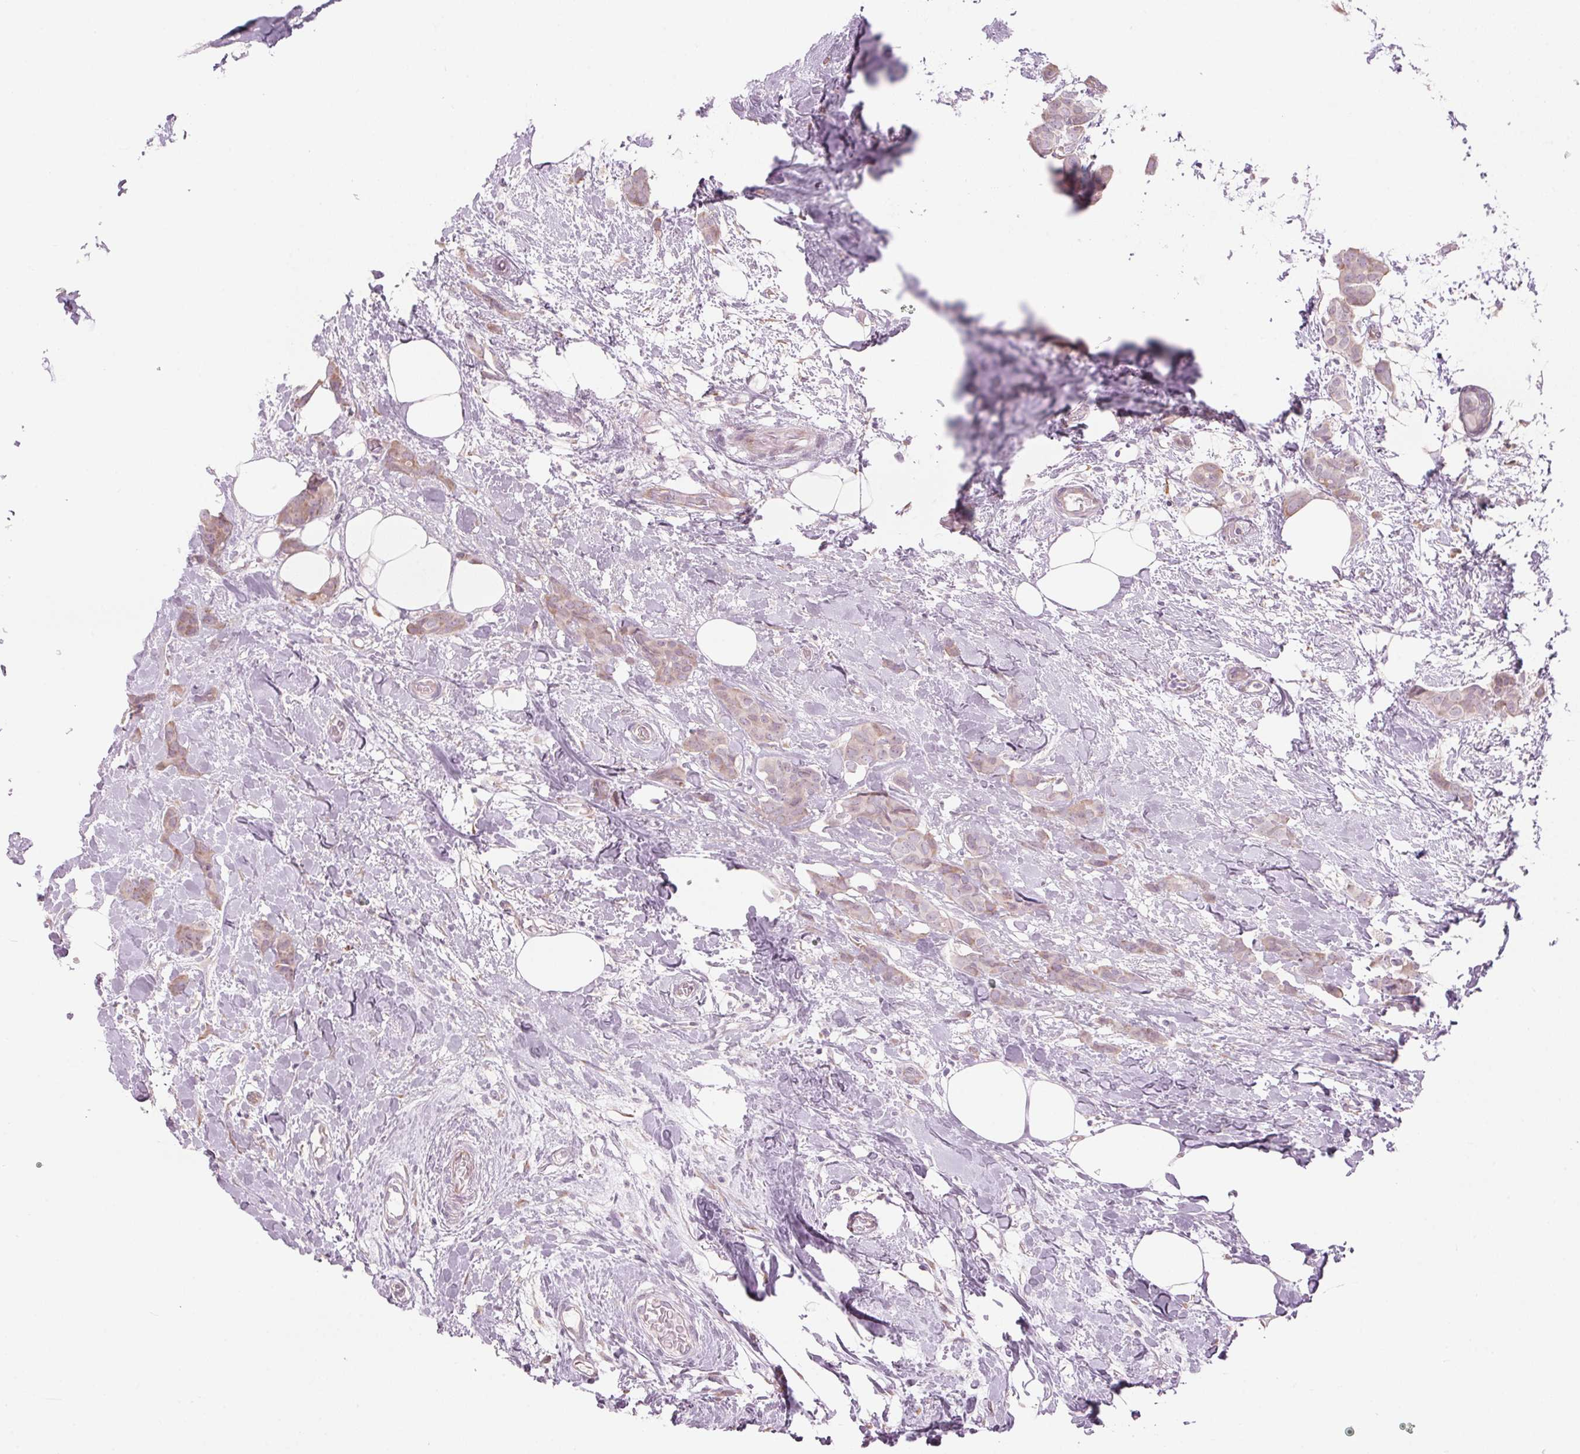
{"staining": {"intensity": "weak", "quantity": ">75%", "location": "cytoplasmic/membranous"}, "tissue": "breast cancer", "cell_type": "Tumor cells", "image_type": "cancer", "snomed": [{"axis": "morphology", "description": "Duct carcinoma"}, {"axis": "topography", "description": "Breast"}], "caption": "Protein analysis of infiltrating ductal carcinoma (breast) tissue demonstrates weak cytoplasmic/membranous staining in about >75% of tumor cells.", "gene": "GNMT", "patient": {"sex": "female", "age": 62}}